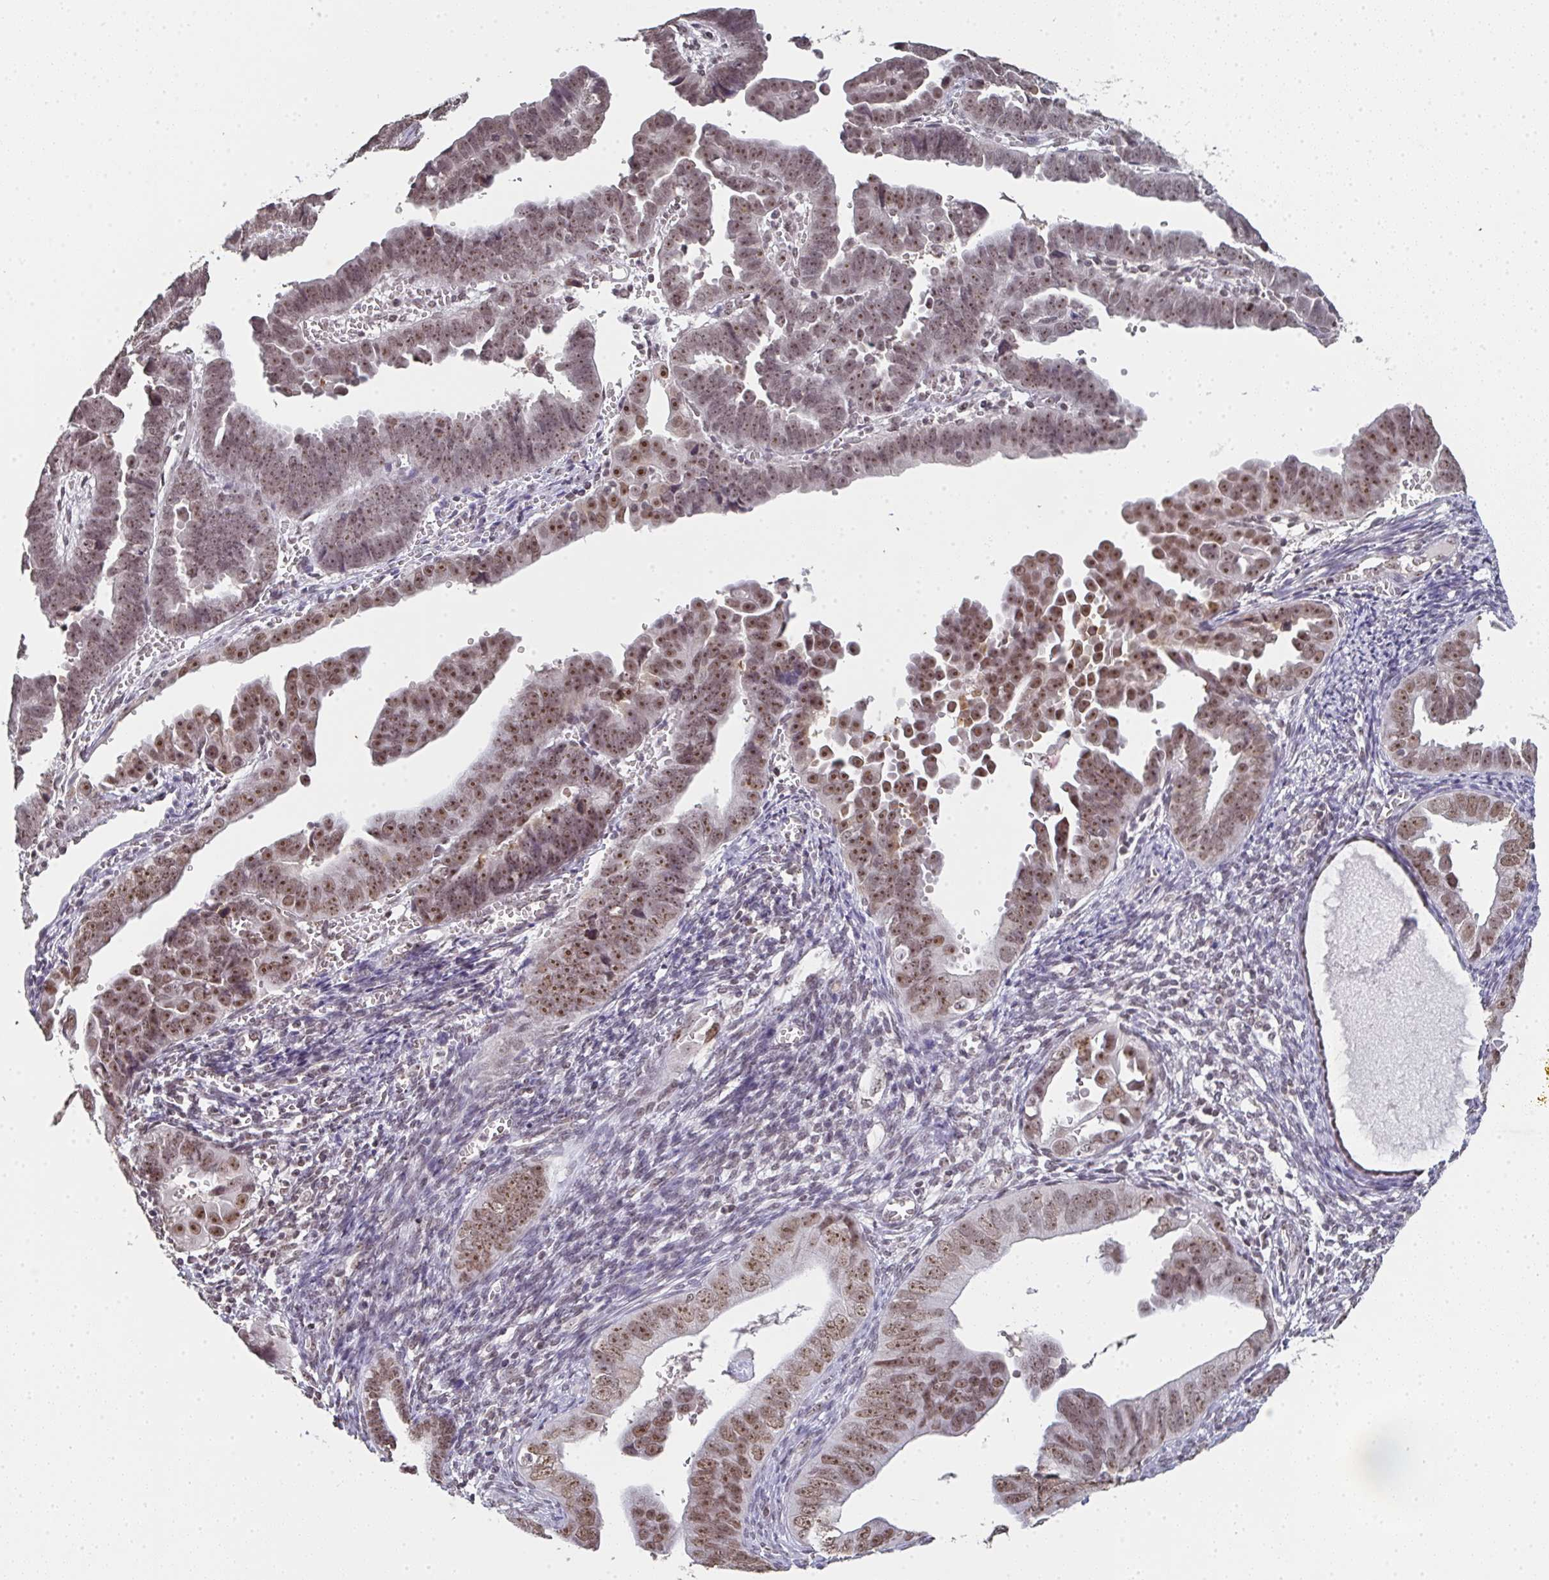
{"staining": {"intensity": "moderate", "quantity": ">75%", "location": "nuclear"}, "tissue": "endometrial cancer", "cell_type": "Tumor cells", "image_type": "cancer", "snomed": [{"axis": "morphology", "description": "Adenocarcinoma, NOS"}, {"axis": "topography", "description": "Endometrium"}], "caption": "Immunohistochemical staining of human endometrial cancer (adenocarcinoma) reveals medium levels of moderate nuclear expression in approximately >75% of tumor cells. (DAB (3,3'-diaminobenzidine) IHC with brightfield microscopy, high magnification).", "gene": "DKC1", "patient": {"sex": "female", "age": 75}}